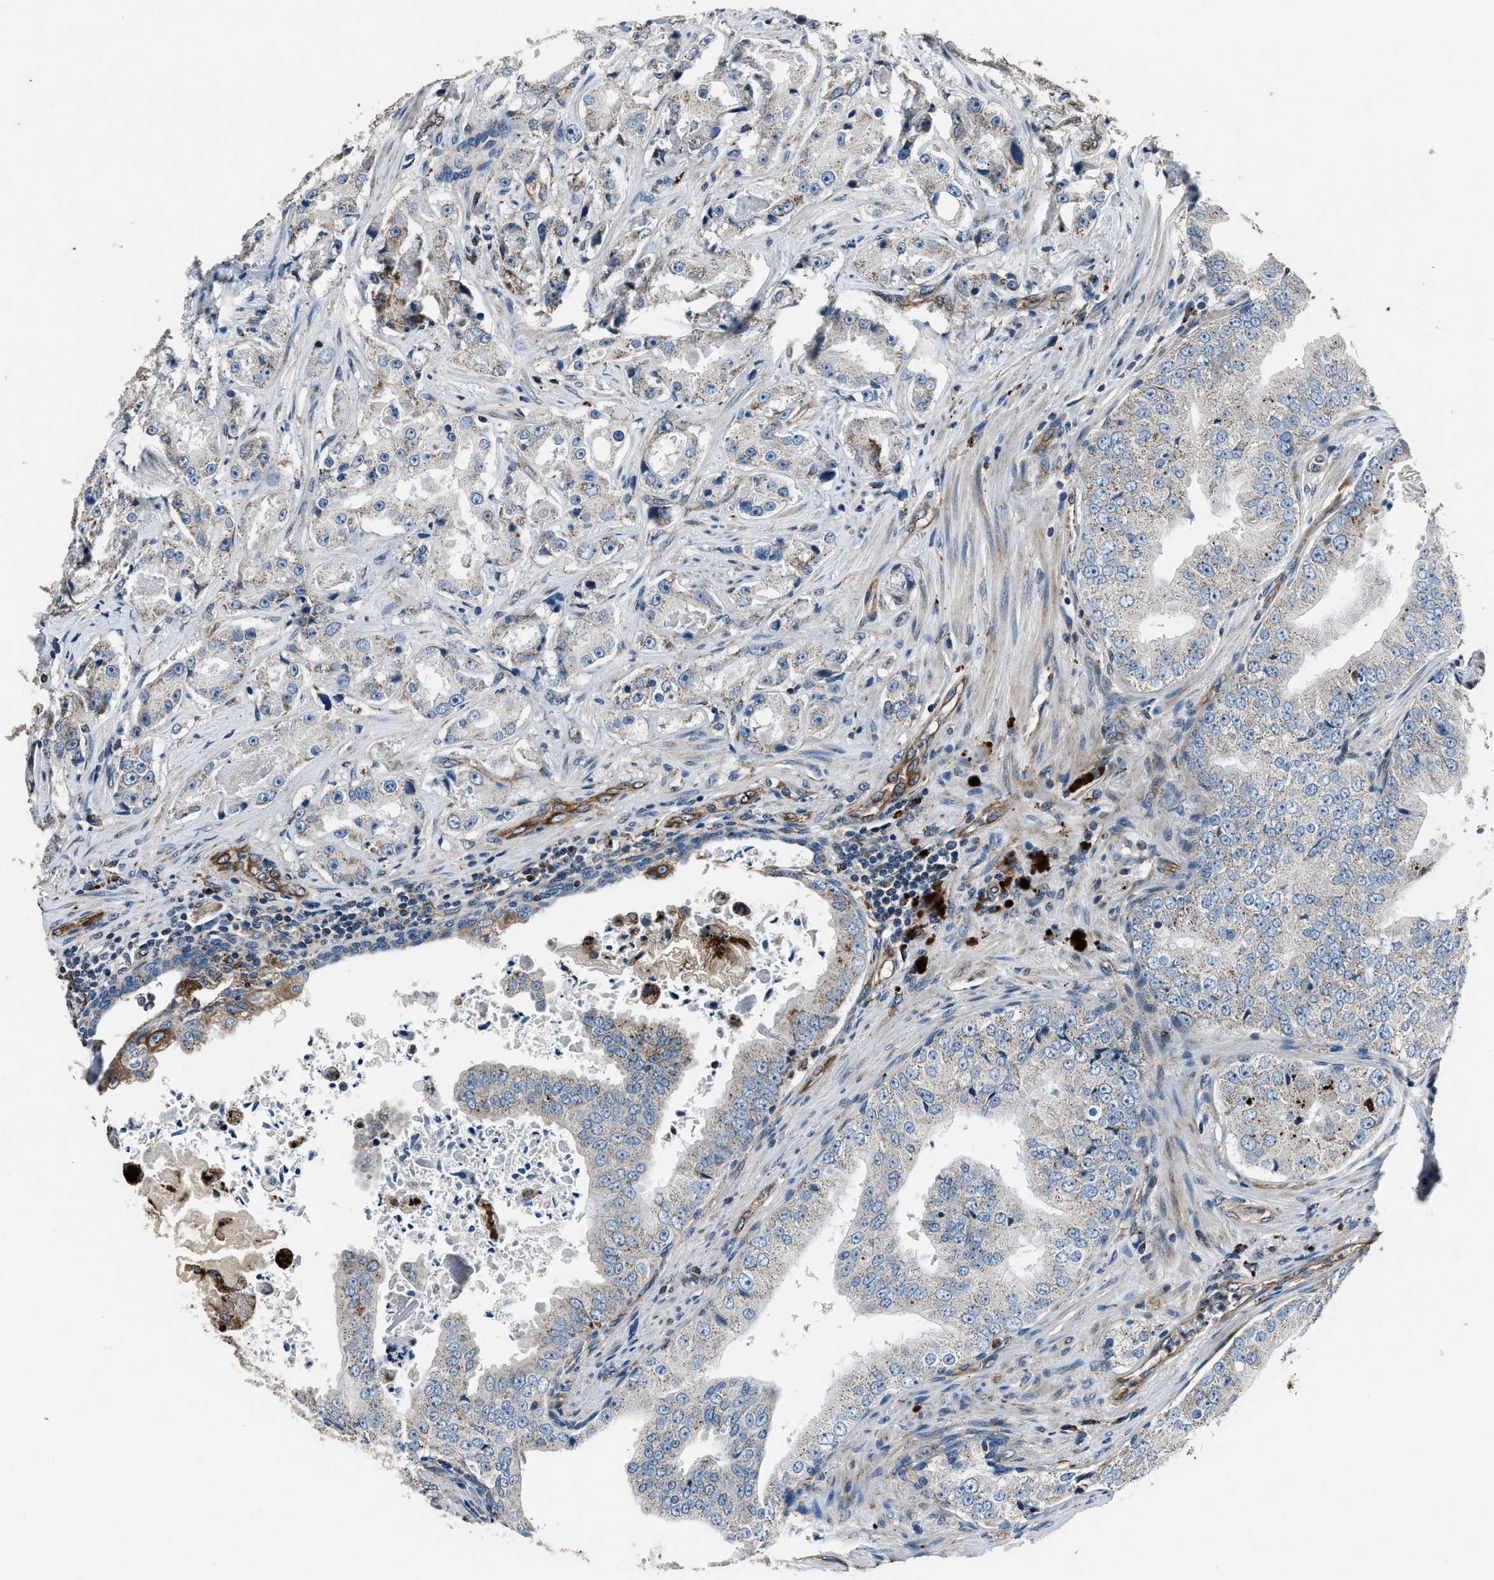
{"staining": {"intensity": "weak", "quantity": "<25%", "location": "cytoplasmic/membranous"}, "tissue": "prostate cancer", "cell_type": "Tumor cells", "image_type": "cancer", "snomed": [{"axis": "morphology", "description": "Adenocarcinoma, High grade"}, {"axis": "topography", "description": "Prostate"}], "caption": "DAB (3,3'-diaminobenzidine) immunohistochemical staining of prostate cancer (adenocarcinoma (high-grade)) demonstrates no significant positivity in tumor cells.", "gene": "OGDH", "patient": {"sex": "male", "age": 73}}